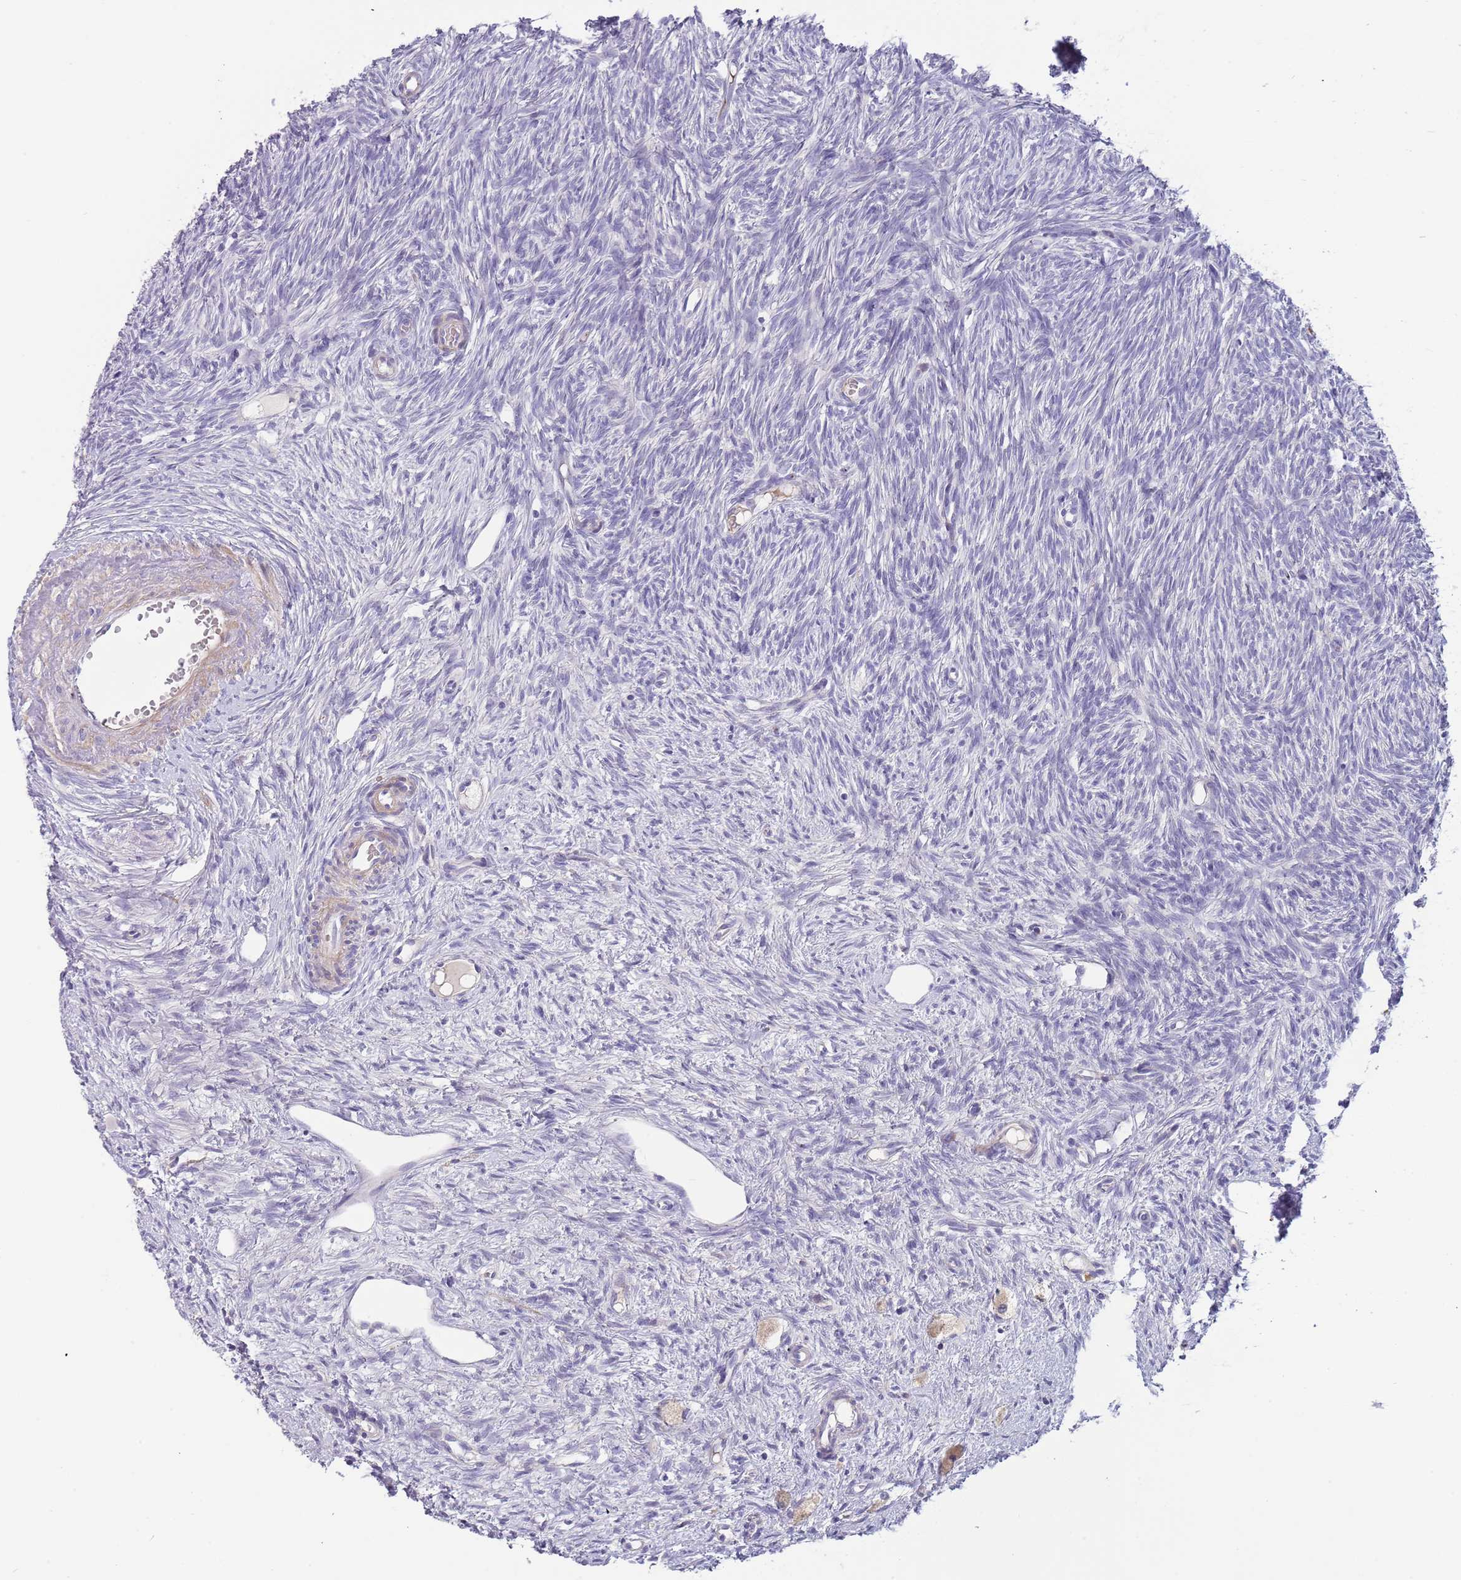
{"staining": {"intensity": "negative", "quantity": "none", "location": "none"}, "tissue": "ovary", "cell_type": "Ovarian stroma cells", "image_type": "normal", "snomed": [{"axis": "morphology", "description": "Normal tissue, NOS"}, {"axis": "topography", "description": "Ovary"}], "caption": "The micrograph exhibits no significant positivity in ovarian stroma cells of ovary. Nuclei are stained in blue.", "gene": "SUSD1", "patient": {"sex": "female", "age": 51}}